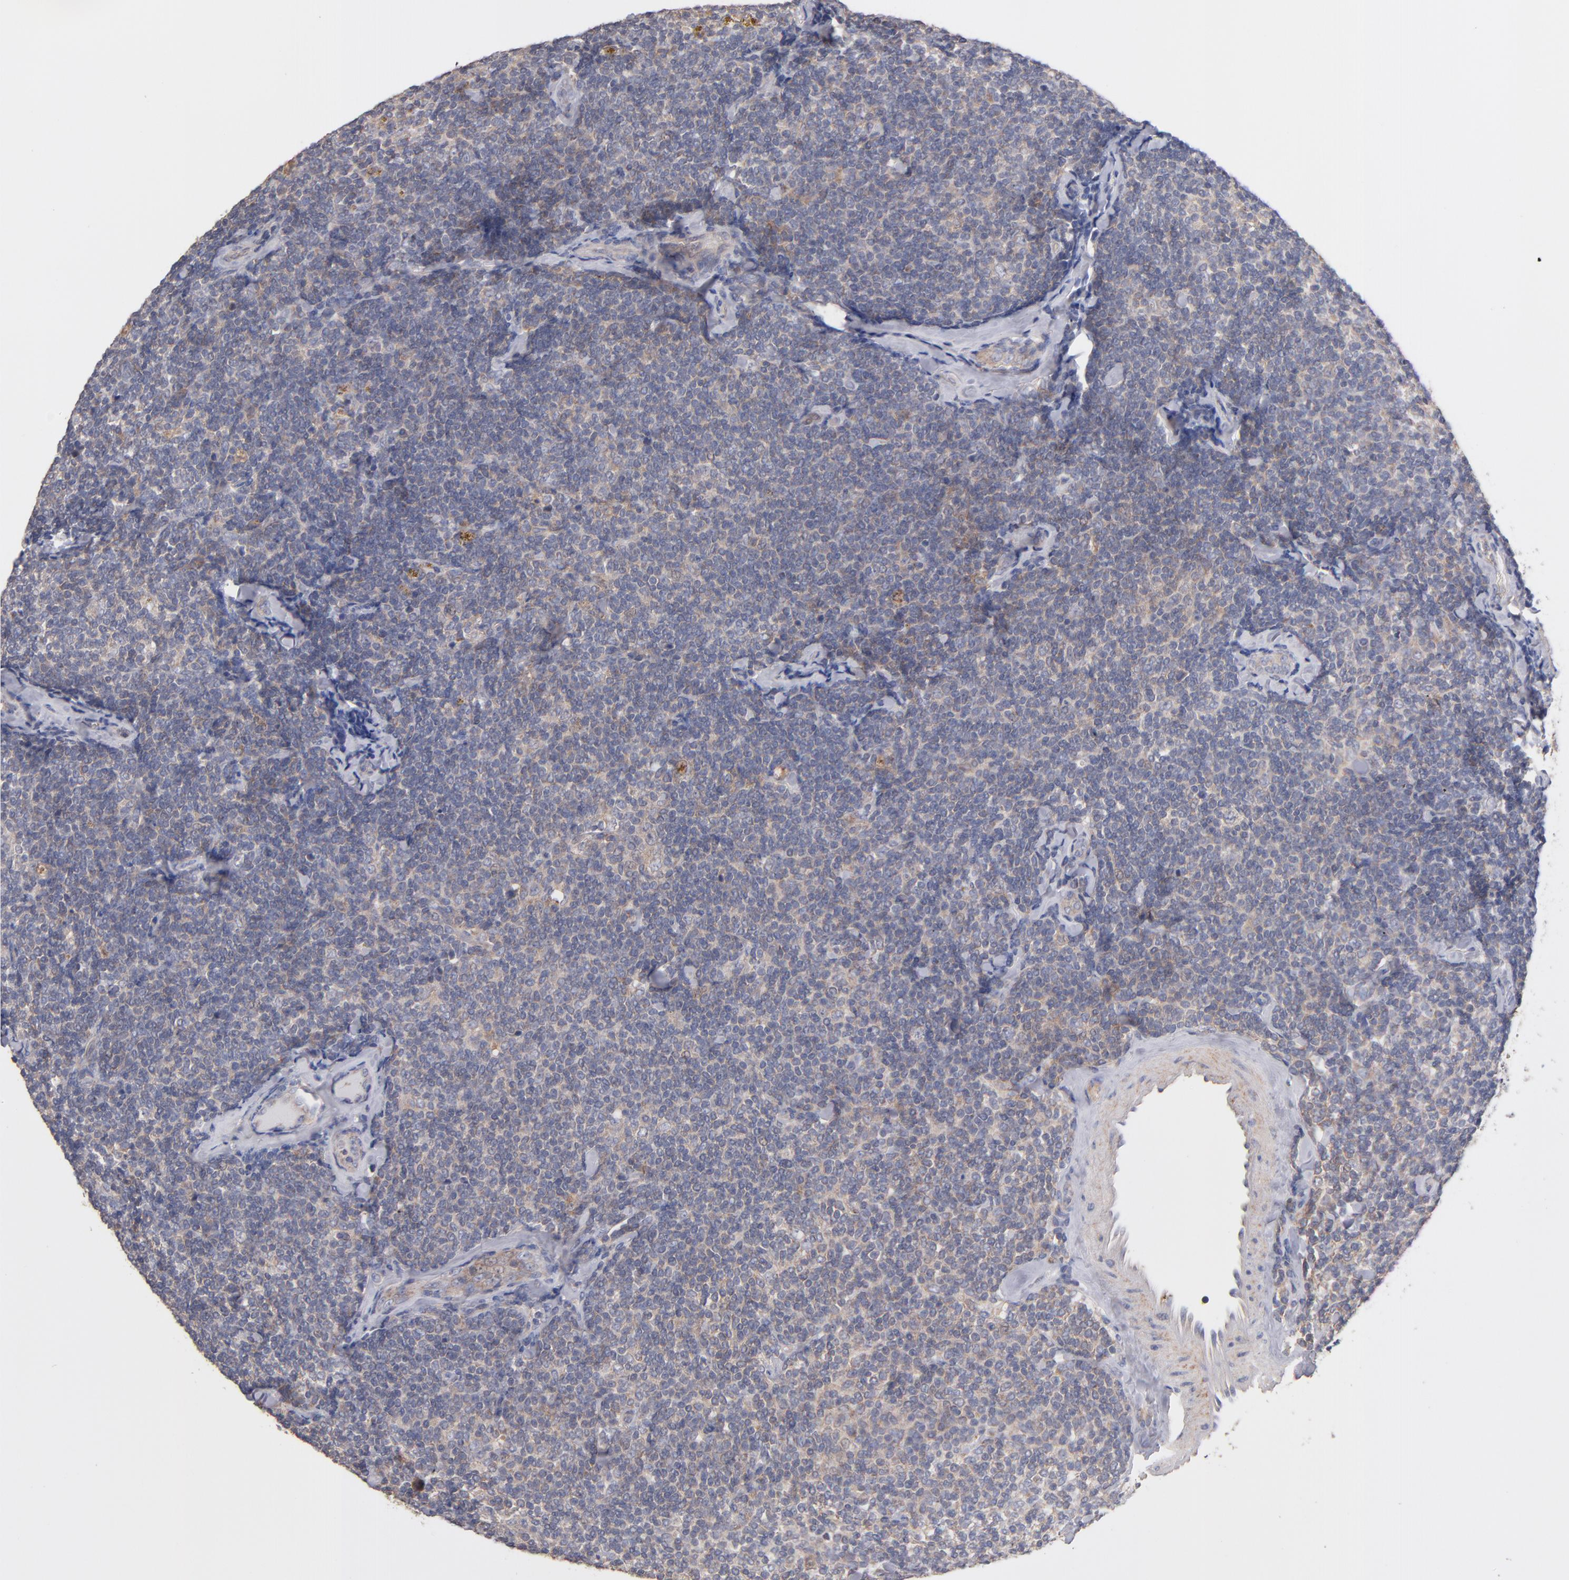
{"staining": {"intensity": "weak", "quantity": ">75%", "location": "cytoplasmic/membranous"}, "tissue": "lymphoma", "cell_type": "Tumor cells", "image_type": "cancer", "snomed": [{"axis": "morphology", "description": "Malignant lymphoma, non-Hodgkin's type, Low grade"}, {"axis": "topography", "description": "Lymph node"}], "caption": "IHC photomicrograph of malignant lymphoma, non-Hodgkin's type (low-grade) stained for a protein (brown), which displays low levels of weak cytoplasmic/membranous expression in about >75% of tumor cells.", "gene": "DACT1", "patient": {"sex": "female", "age": 56}}